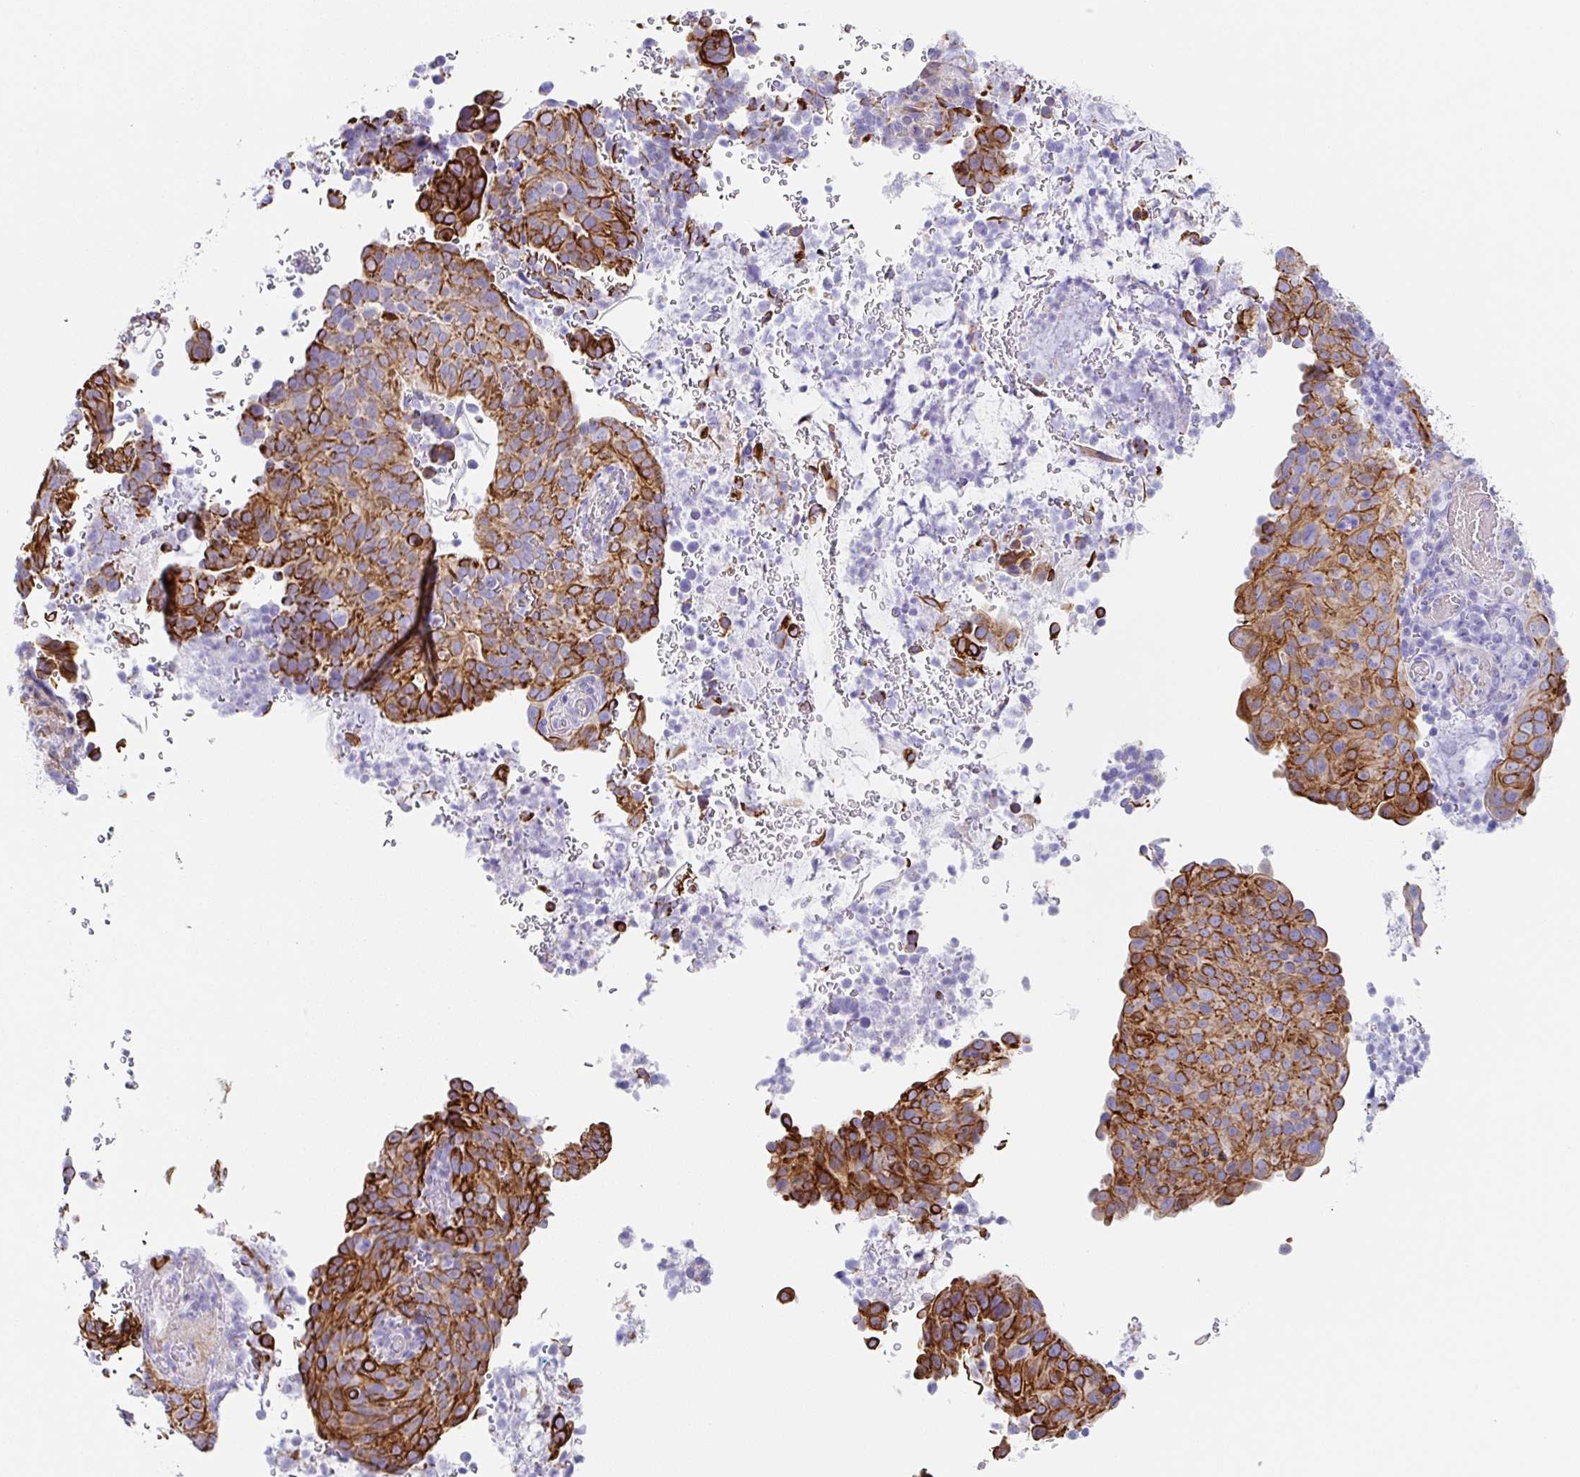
{"staining": {"intensity": "strong", "quantity": ">75%", "location": "cytoplasmic/membranous"}, "tissue": "cervical cancer", "cell_type": "Tumor cells", "image_type": "cancer", "snomed": [{"axis": "morphology", "description": "Squamous cell carcinoma, NOS"}, {"axis": "topography", "description": "Cervix"}], "caption": "DAB (3,3'-diaminobenzidine) immunohistochemical staining of human cervical cancer reveals strong cytoplasmic/membranous protein positivity in about >75% of tumor cells. Immunohistochemistry (ihc) stains the protein of interest in brown and the nuclei are stained blue.", "gene": "CLDND2", "patient": {"sex": "female", "age": 38}}